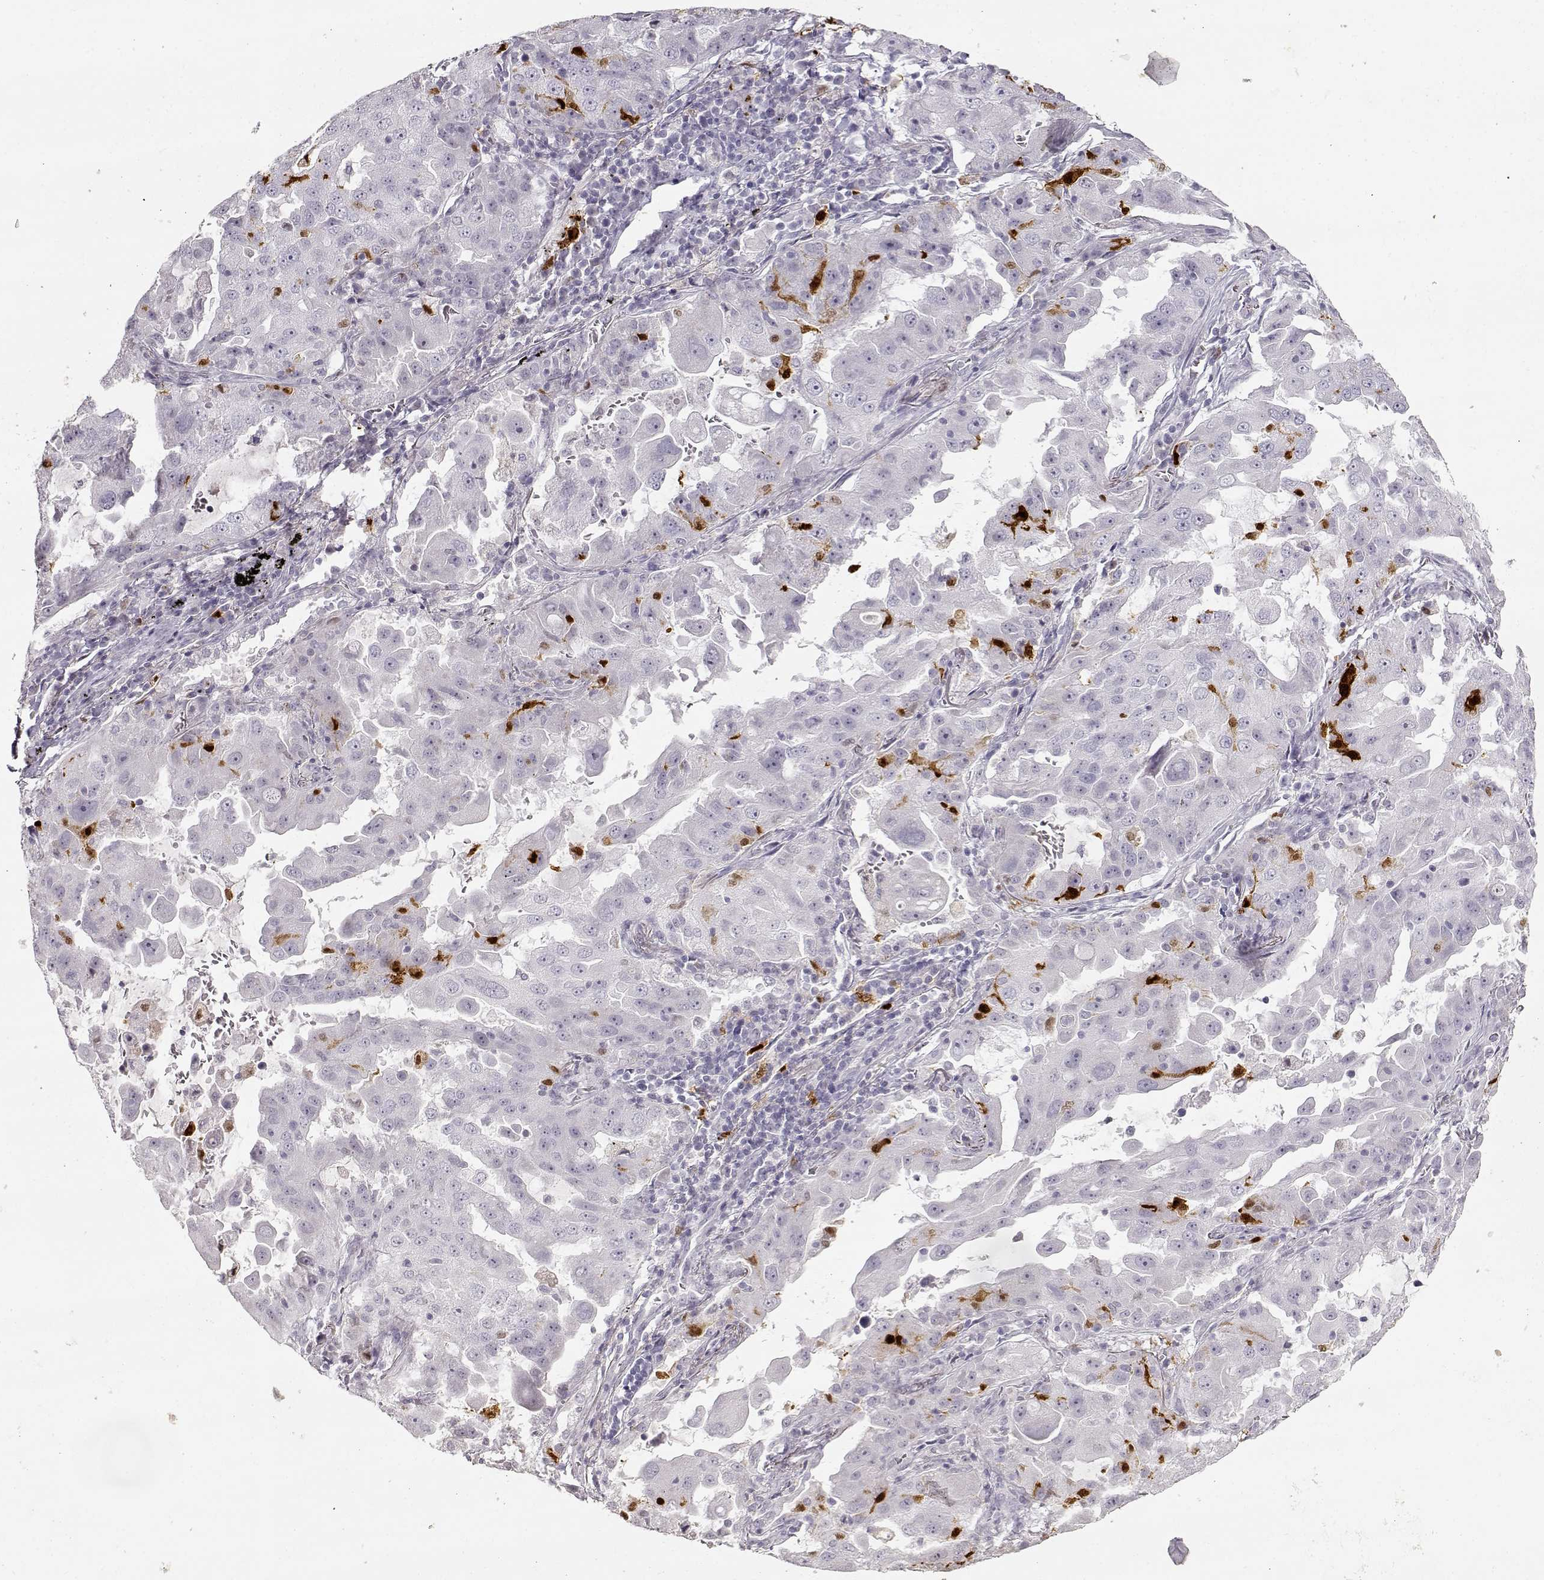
{"staining": {"intensity": "negative", "quantity": "none", "location": "none"}, "tissue": "lung cancer", "cell_type": "Tumor cells", "image_type": "cancer", "snomed": [{"axis": "morphology", "description": "Adenocarcinoma, NOS"}, {"axis": "topography", "description": "Lung"}], "caption": "DAB immunohistochemical staining of adenocarcinoma (lung) shows no significant staining in tumor cells.", "gene": "S100B", "patient": {"sex": "female", "age": 61}}